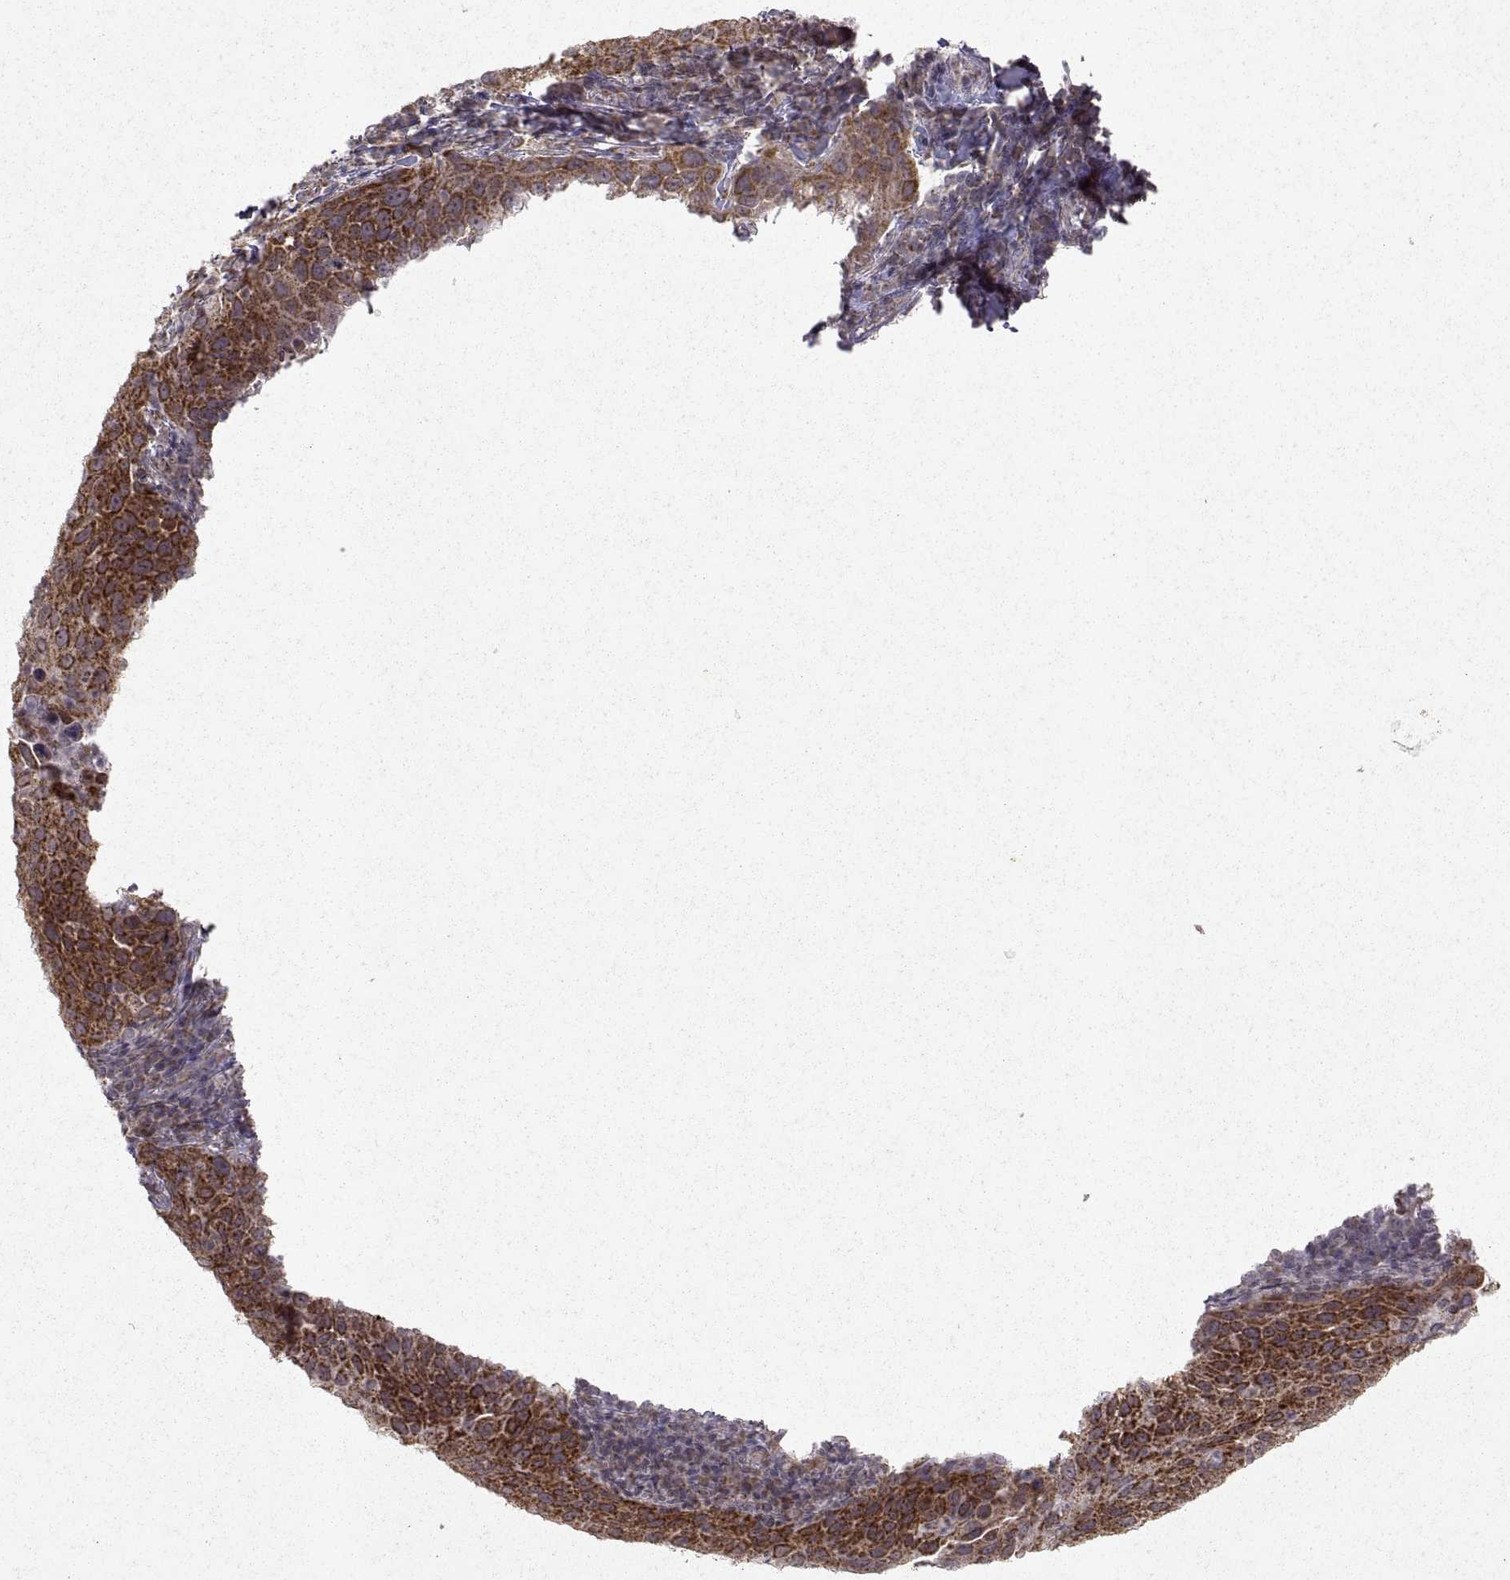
{"staining": {"intensity": "strong", "quantity": ">75%", "location": "cytoplasmic/membranous"}, "tissue": "cervical cancer", "cell_type": "Tumor cells", "image_type": "cancer", "snomed": [{"axis": "morphology", "description": "Squamous cell carcinoma, NOS"}, {"axis": "topography", "description": "Cervix"}], "caption": "Immunohistochemistry (IHC) (DAB) staining of cervical cancer (squamous cell carcinoma) demonstrates strong cytoplasmic/membranous protein expression in approximately >75% of tumor cells.", "gene": "MANBAL", "patient": {"sex": "female", "age": 54}}